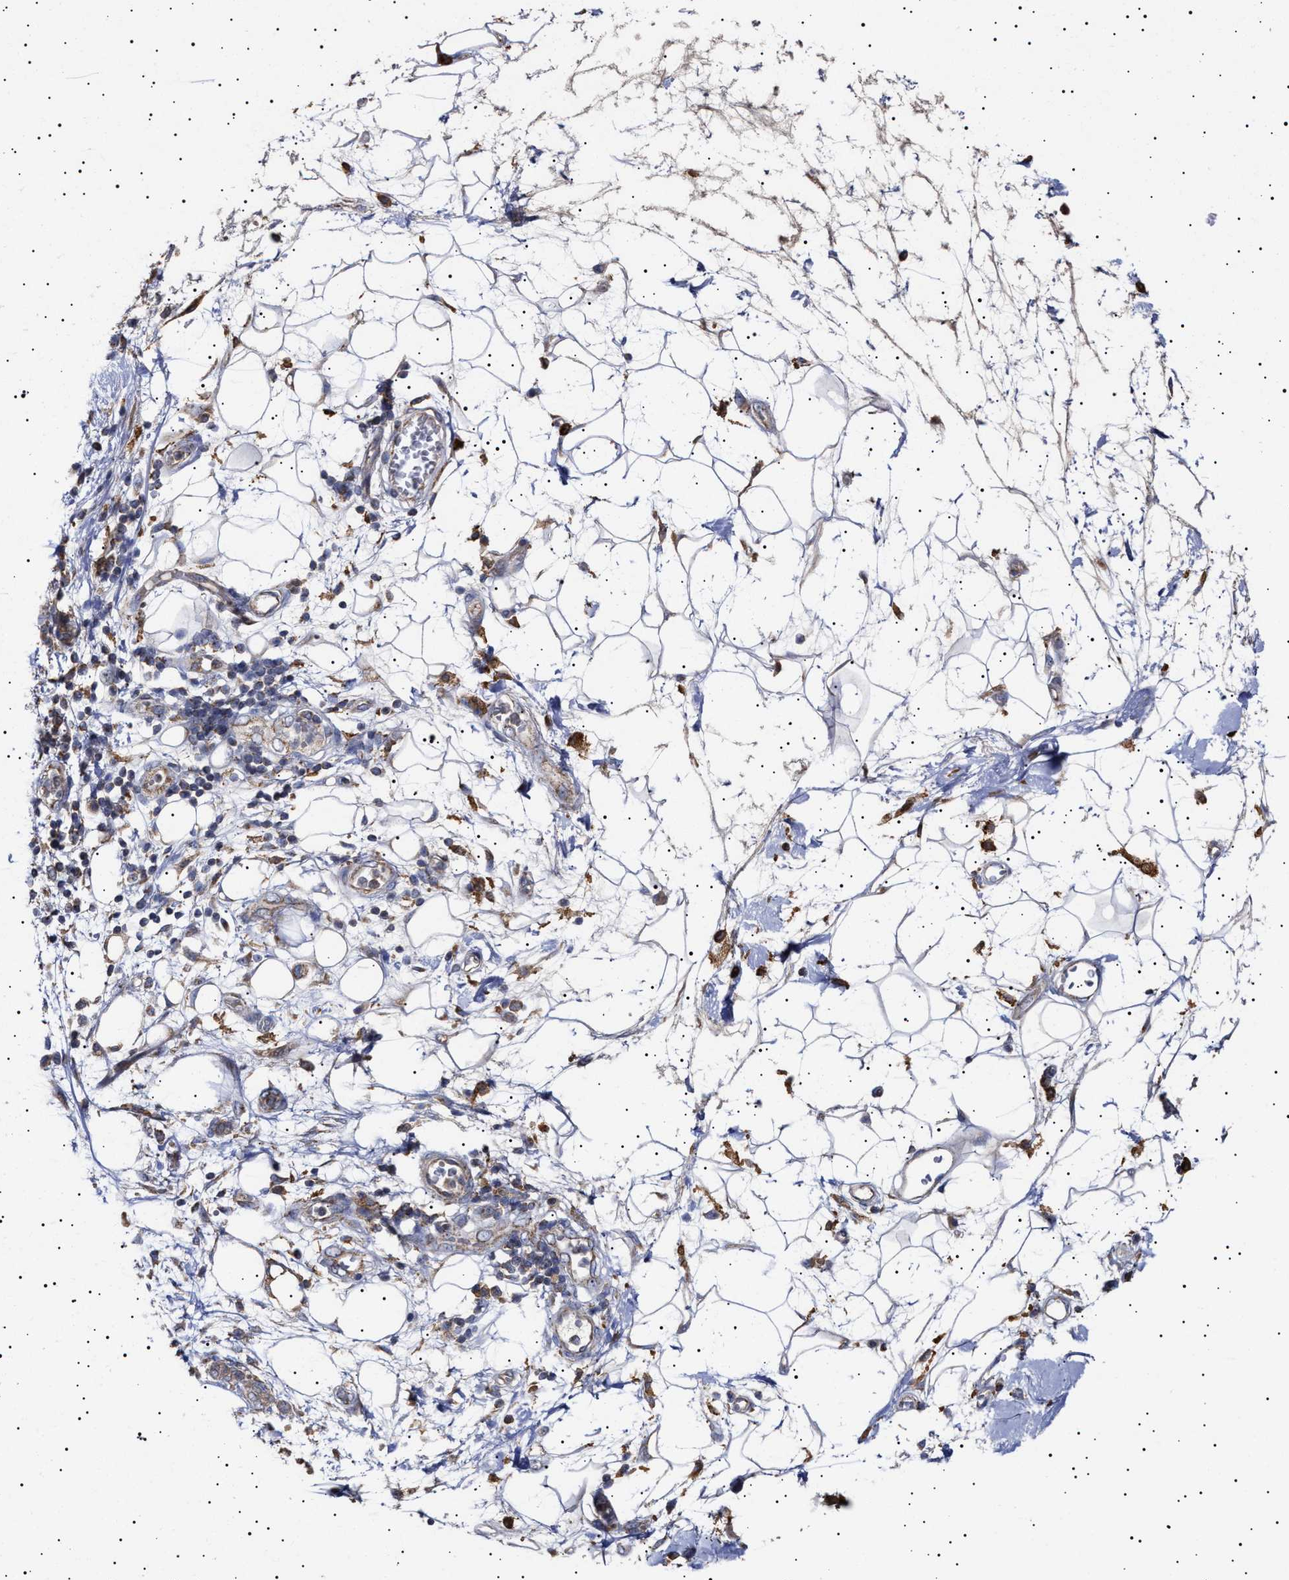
{"staining": {"intensity": "negative", "quantity": "none", "location": "none"}, "tissue": "adipose tissue", "cell_type": "Adipocytes", "image_type": "normal", "snomed": [{"axis": "morphology", "description": "Normal tissue, NOS"}, {"axis": "morphology", "description": "Adenocarcinoma, NOS"}, {"axis": "topography", "description": "Duodenum"}, {"axis": "topography", "description": "Peripheral nerve tissue"}], "caption": "An immunohistochemistry photomicrograph of normal adipose tissue is shown. There is no staining in adipocytes of adipose tissue.", "gene": "MRPL10", "patient": {"sex": "female", "age": 60}}